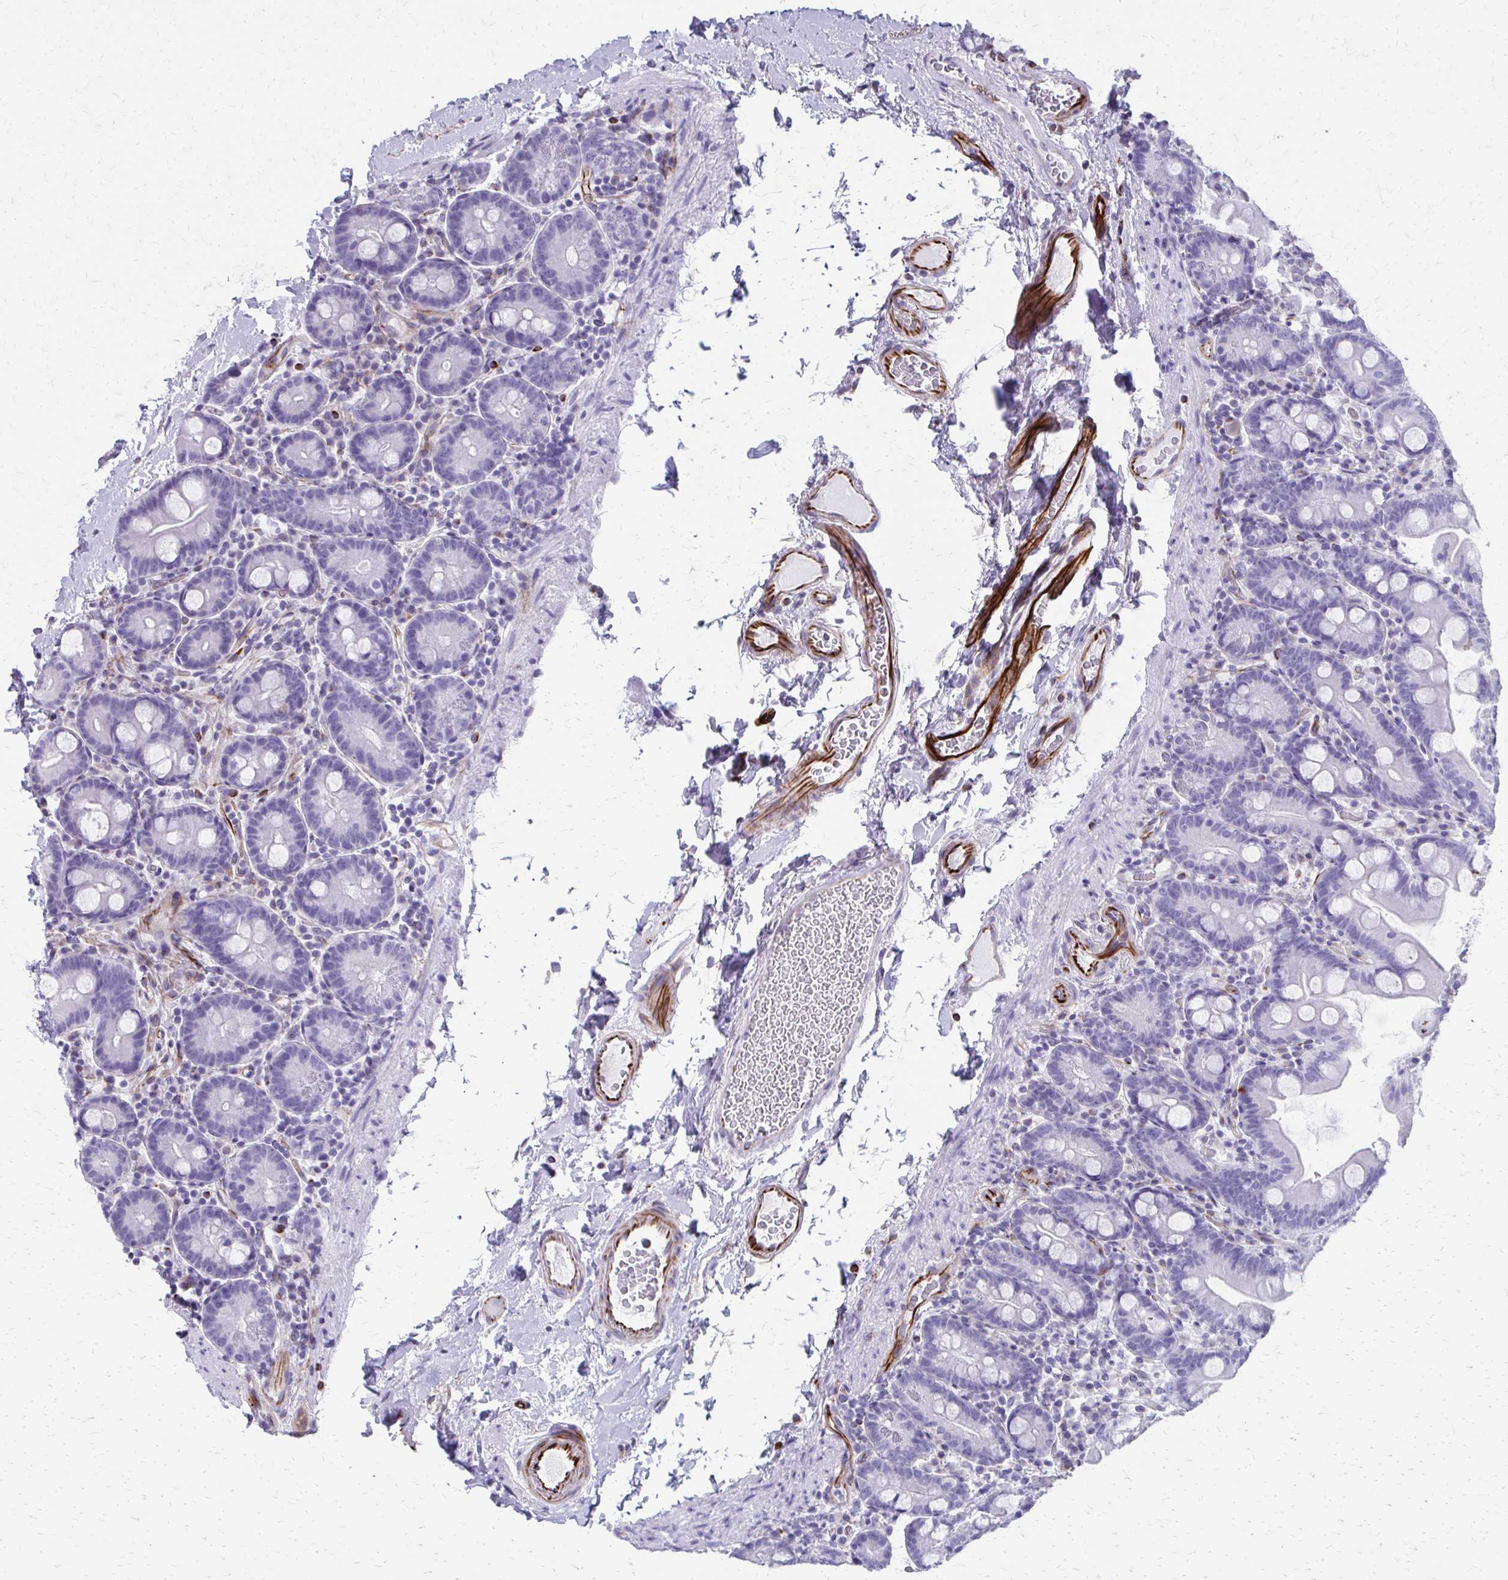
{"staining": {"intensity": "negative", "quantity": "none", "location": "none"}, "tissue": "small intestine", "cell_type": "Glandular cells", "image_type": "normal", "snomed": [{"axis": "morphology", "description": "Normal tissue, NOS"}, {"axis": "topography", "description": "Small intestine"}], "caption": "Immunohistochemistry (IHC) photomicrograph of benign small intestine: human small intestine stained with DAB exhibits no significant protein expression in glandular cells.", "gene": "TRIM6", "patient": {"sex": "female", "age": 68}}